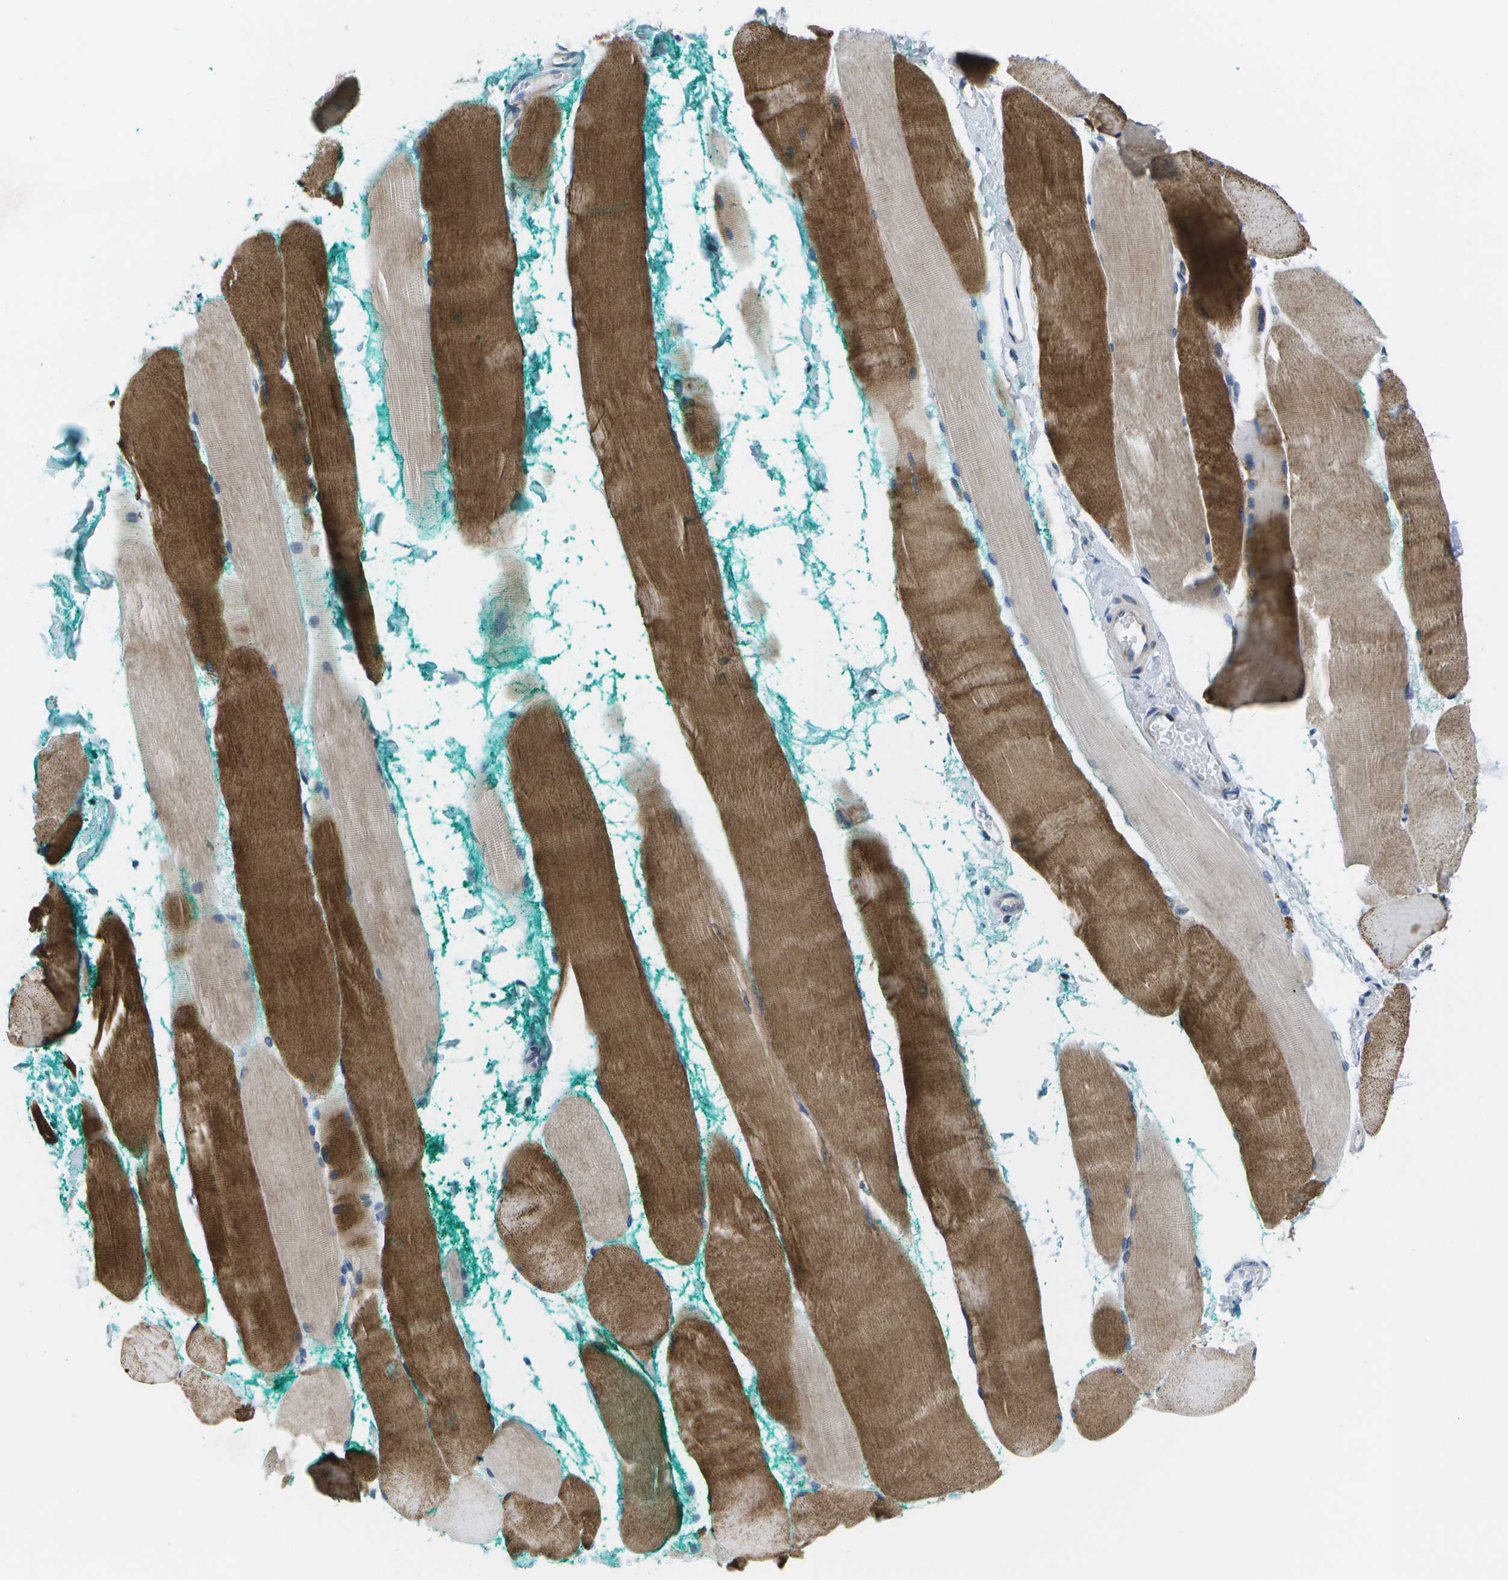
{"staining": {"intensity": "moderate", "quantity": ">75%", "location": "cytoplasmic/membranous"}, "tissue": "skeletal muscle", "cell_type": "Myocytes", "image_type": "normal", "snomed": [{"axis": "morphology", "description": "Normal tissue, NOS"}, {"axis": "morphology", "description": "Squamous cell carcinoma, NOS"}, {"axis": "topography", "description": "Skeletal muscle"}], "caption": "A medium amount of moderate cytoplasmic/membranous expression is present in about >75% of myocytes in unremarkable skeletal muscle. Immunohistochemistry stains the protein of interest in brown and the nuclei are stained blue.", "gene": "GDF5", "patient": {"sex": "male", "age": 51}}